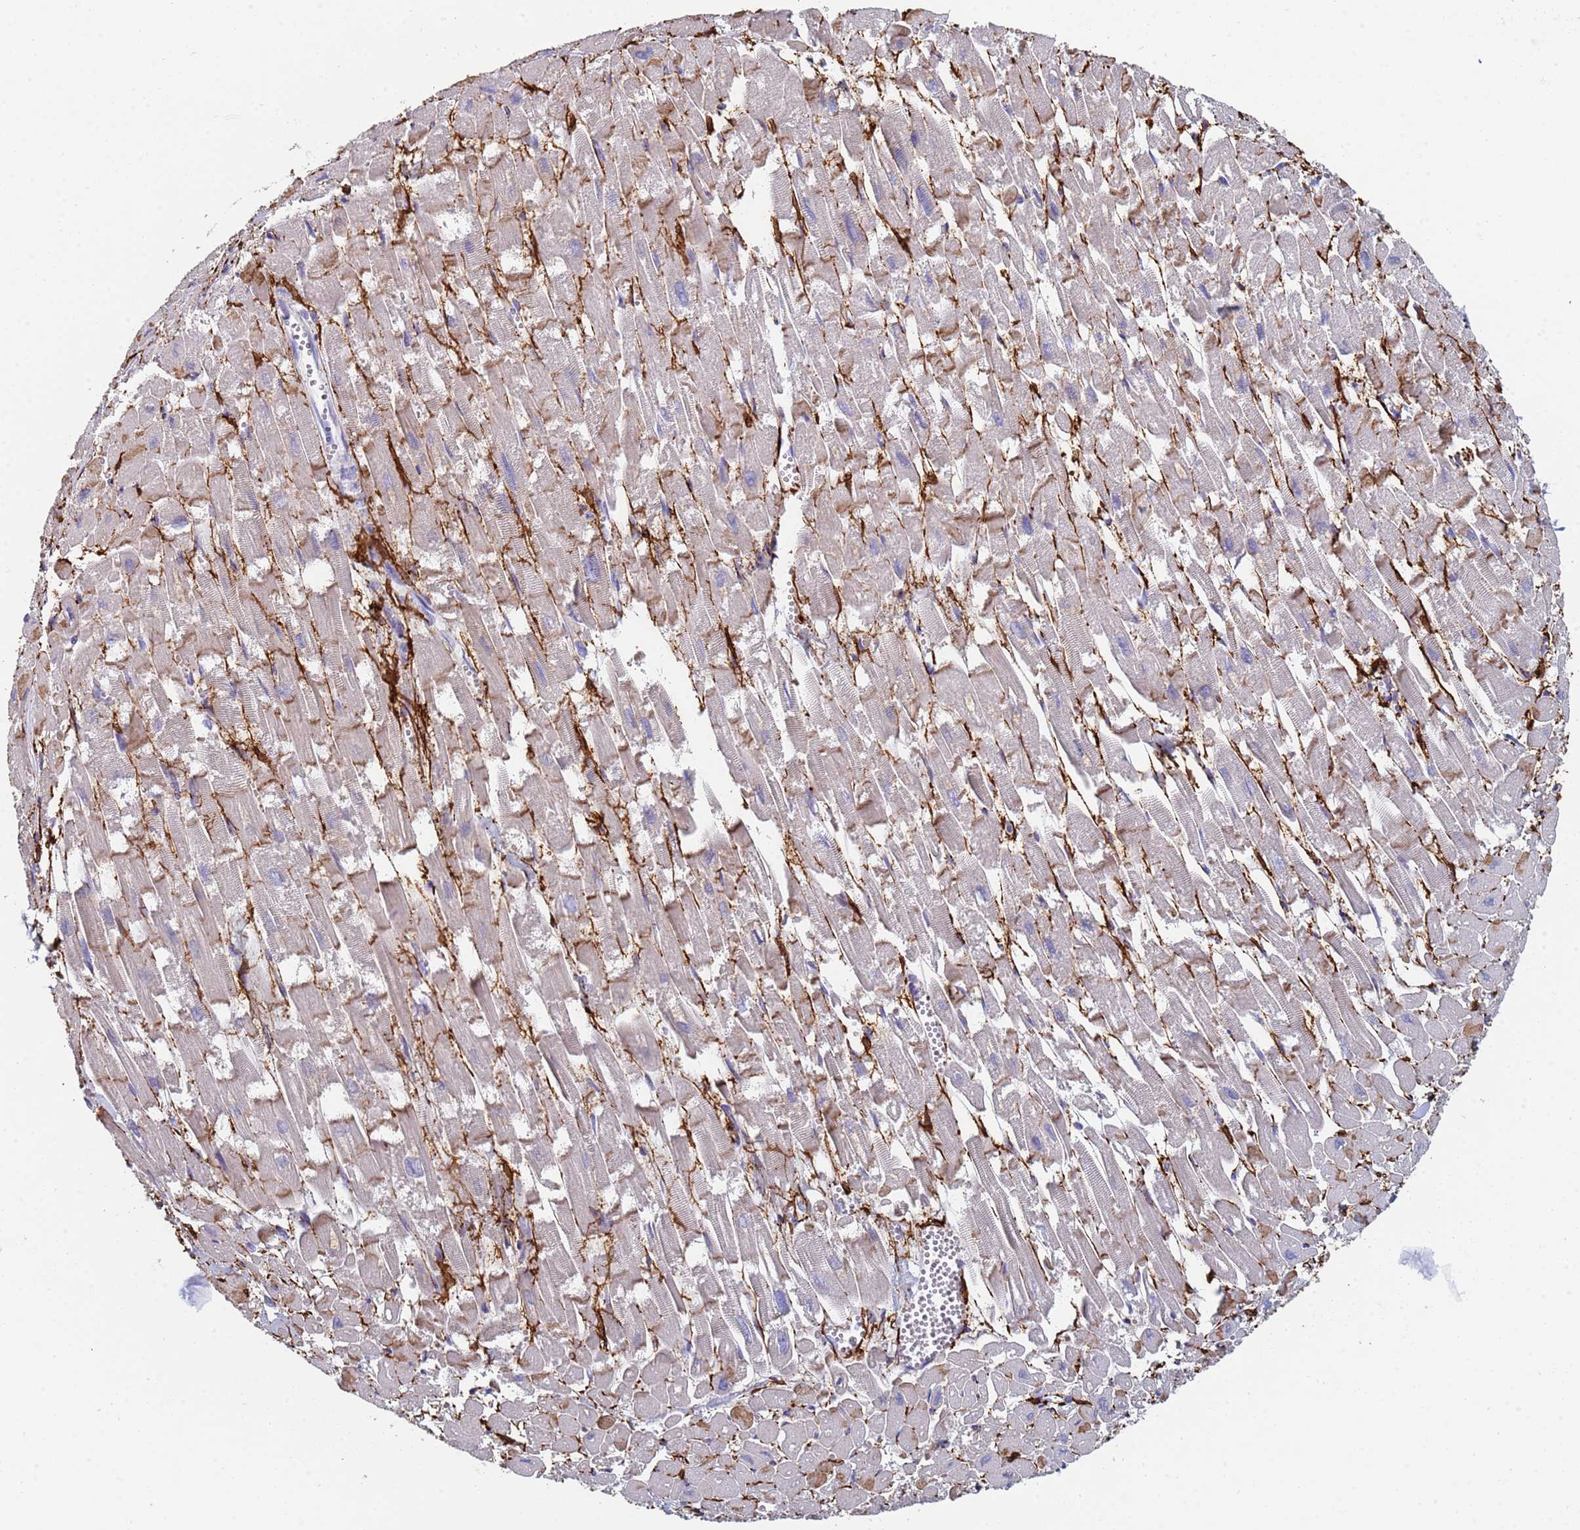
{"staining": {"intensity": "negative", "quantity": "none", "location": "none"}, "tissue": "heart muscle", "cell_type": "Cardiomyocytes", "image_type": "normal", "snomed": [{"axis": "morphology", "description": "Normal tissue, NOS"}, {"axis": "topography", "description": "Heart"}], "caption": "Heart muscle was stained to show a protein in brown. There is no significant positivity in cardiomyocytes. The staining is performed using DAB (3,3'-diaminobenzidine) brown chromogen with nuclei counter-stained in using hematoxylin.", "gene": "ABCA8", "patient": {"sex": "male", "age": 54}}